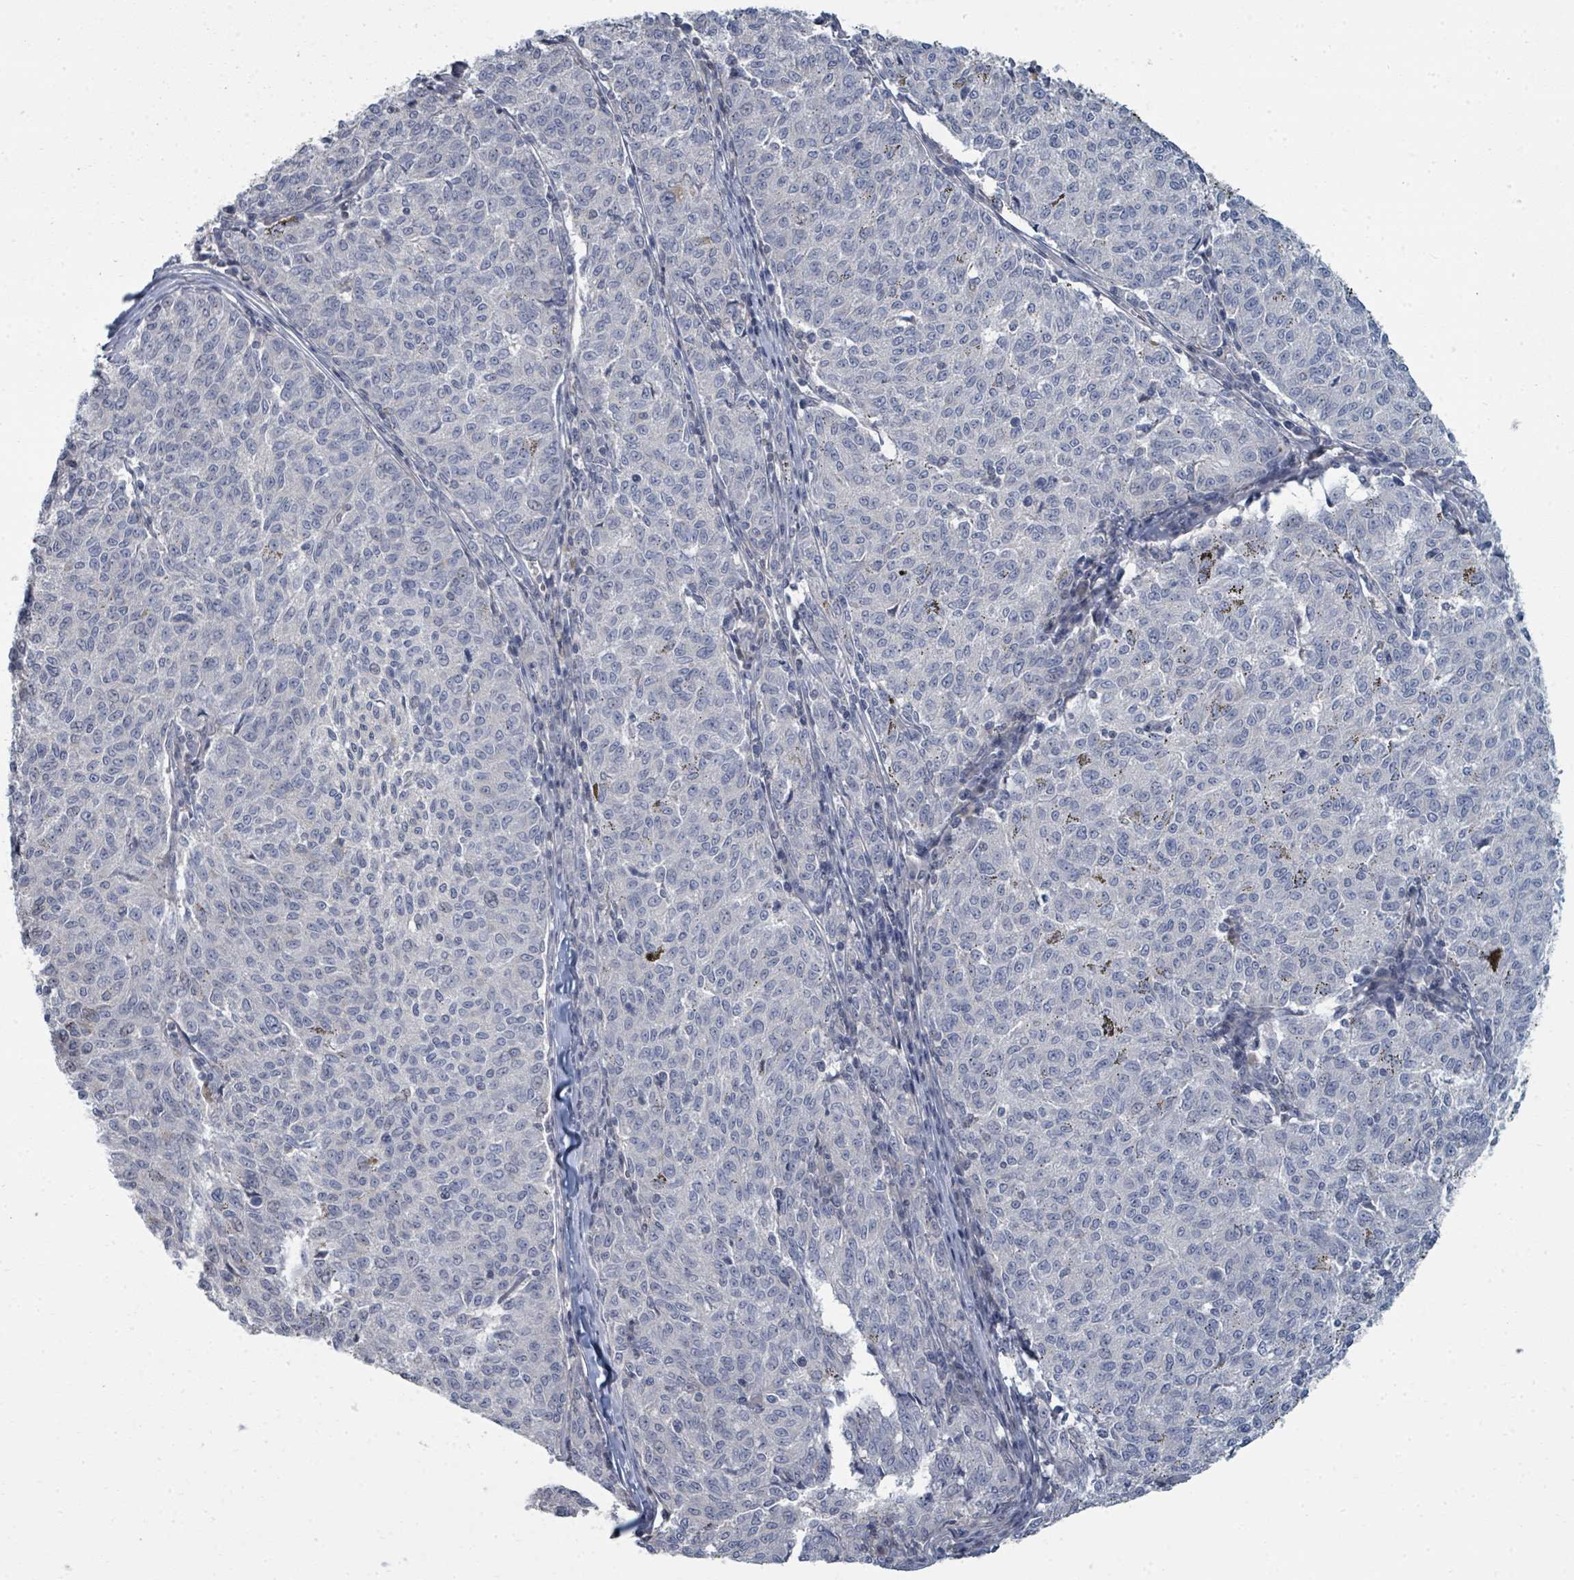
{"staining": {"intensity": "negative", "quantity": "none", "location": "none"}, "tissue": "melanoma", "cell_type": "Tumor cells", "image_type": "cancer", "snomed": [{"axis": "morphology", "description": "Malignant melanoma, NOS"}, {"axis": "topography", "description": "Skin"}], "caption": "Tumor cells are negative for protein expression in human malignant melanoma.", "gene": "SLC25A45", "patient": {"sex": "female", "age": 72}}